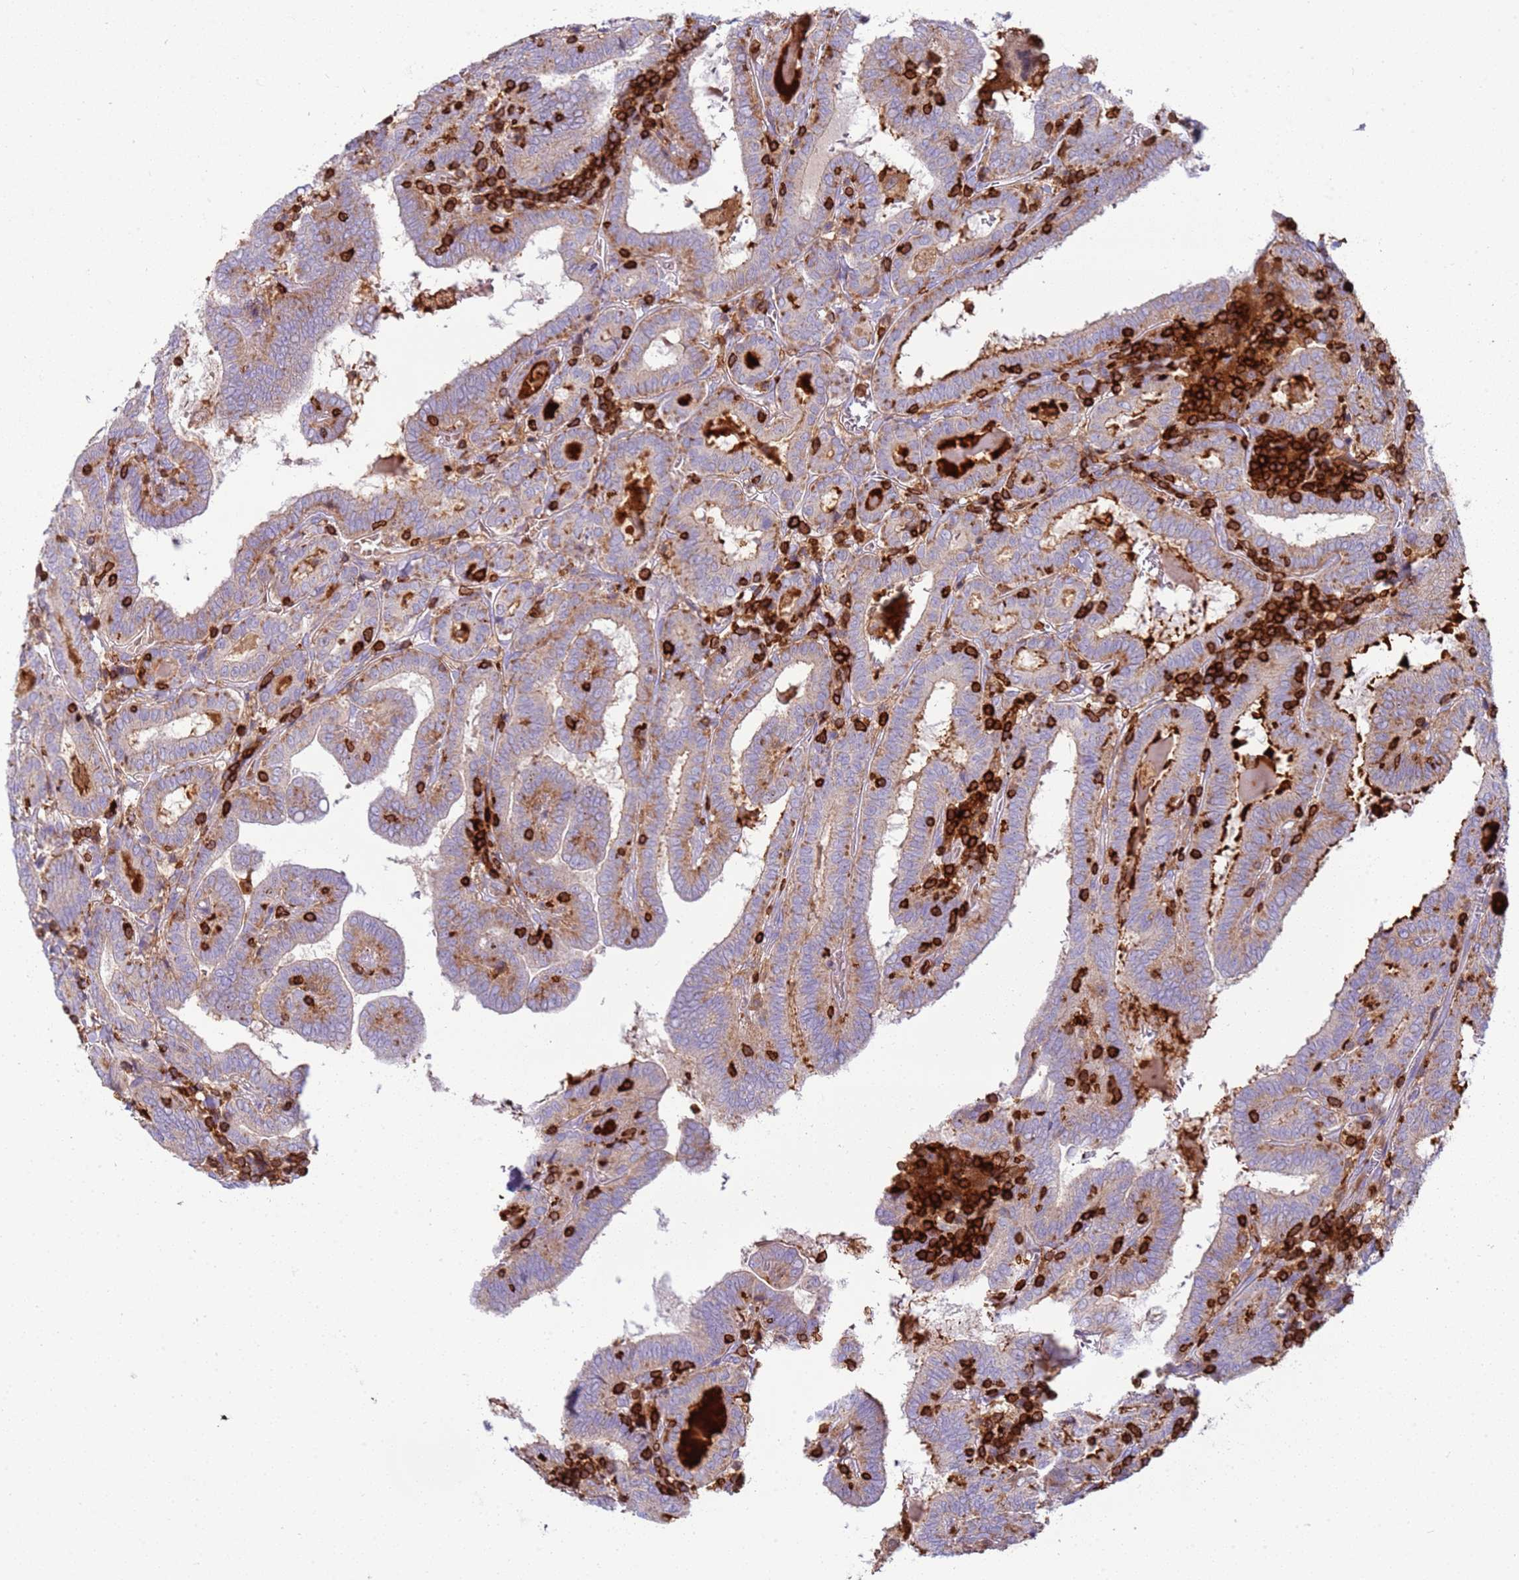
{"staining": {"intensity": "moderate", "quantity": ">75%", "location": "cytoplasmic/membranous"}, "tissue": "thyroid cancer", "cell_type": "Tumor cells", "image_type": "cancer", "snomed": [{"axis": "morphology", "description": "Papillary adenocarcinoma, NOS"}, {"axis": "topography", "description": "Thyroid gland"}], "caption": "IHC of thyroid cancer demonstrates medium levels of moderate cytoplasmic/membranous expression in about >75% of tumor cells.", "gene": "TTPAL", "patient": {"sex": "female", "age": 72}}